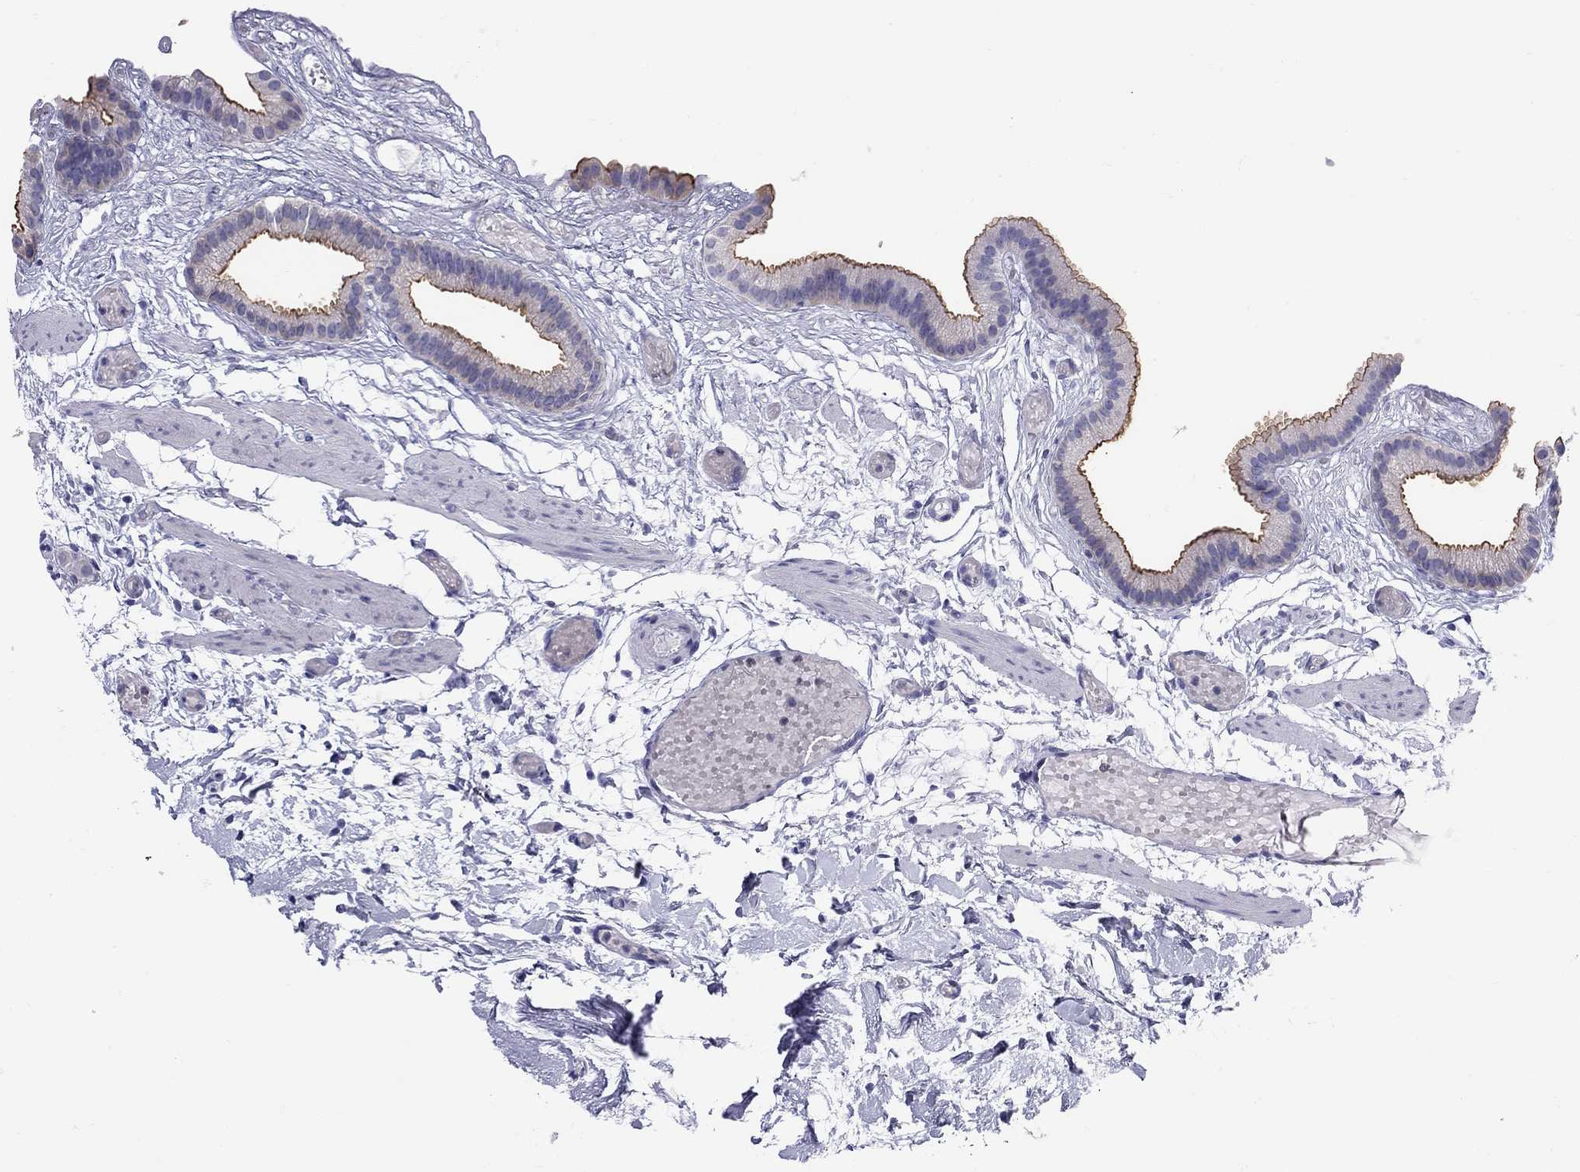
{"staining": {"intensity": "strong", "quantity": "25%-75%", "location": "cytoplasmic/membranous"}, "tissue": "gallbladder", "cell_type": "Glandular cells", "image_type": "normal", "snomed": [{"axis": "morphology", "description": "Normal tissue, NOS"}, {"axis": "topography", "description": "Gallbladder"}], "caption": "A histopathology image showing strong cytoplasmic/membranous expression in approximately 25%-75% of glandular cells in unremarkable gallbladder, as visualized by brown immunohistochemical staining.", "gene": "SLC46A2", "patient": {"sex": "female", "age": 45}}